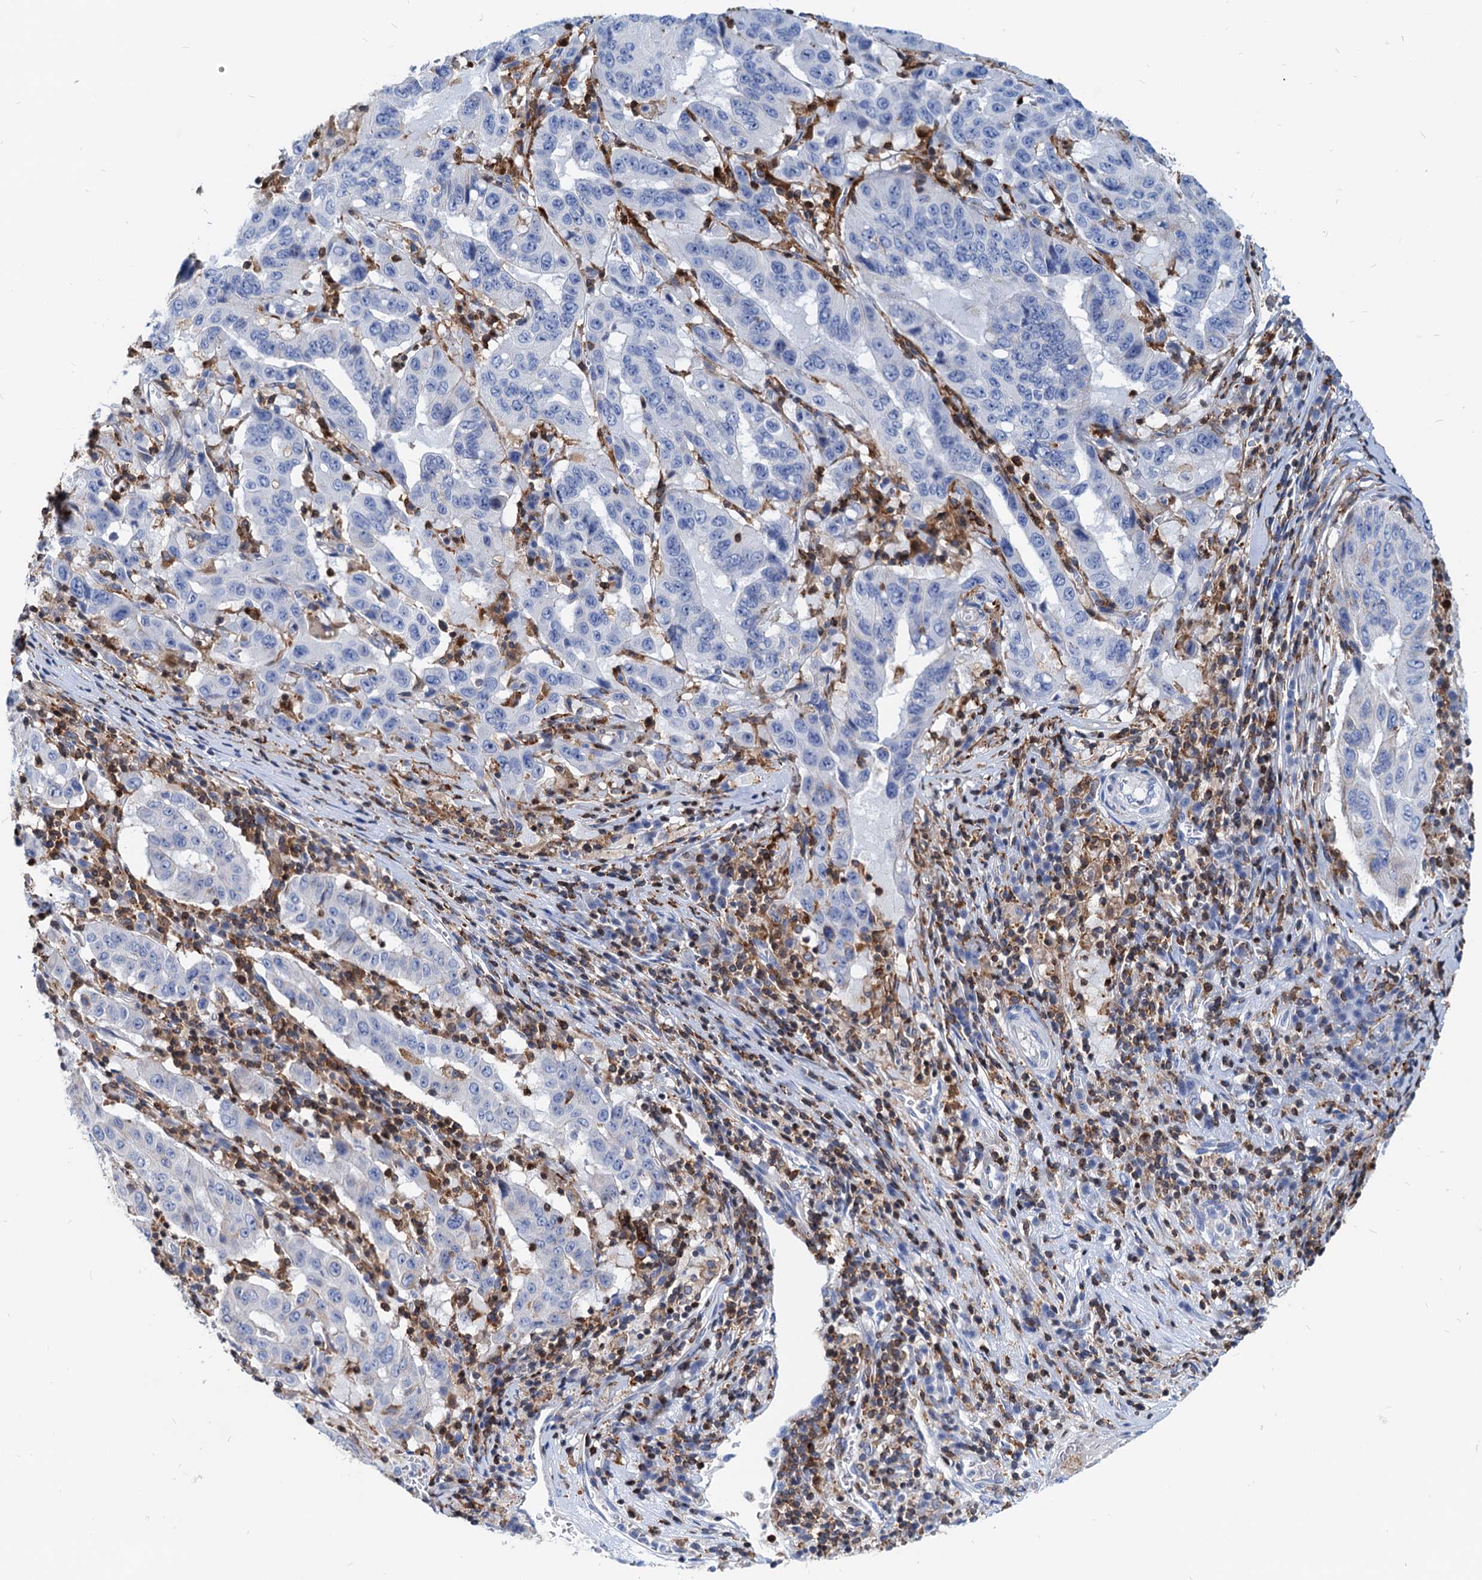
{"staining": {"intensity": "negative", "quantity": "none", "location": "none"}, "tissue": "pancreatic cancer", "cell_type": "Tumor cells", "image_type": "cancer", "snomed": [{"axis": "morphology", "description": "Adenocarcinoma, NOS"}, {"axis": "topography", "description": "Pancreas"}], "caption": "Immunohistochemistry of adenocarcinoma (pancreatic) demonstrates no positivity in tumor cells. Brightfield microscopy of IHC stained with DAB (brown) and hematoxylin (blue), captured at high magnification.", "gene": "LCP2", "patient": {"sex": "male", "age": 63}}